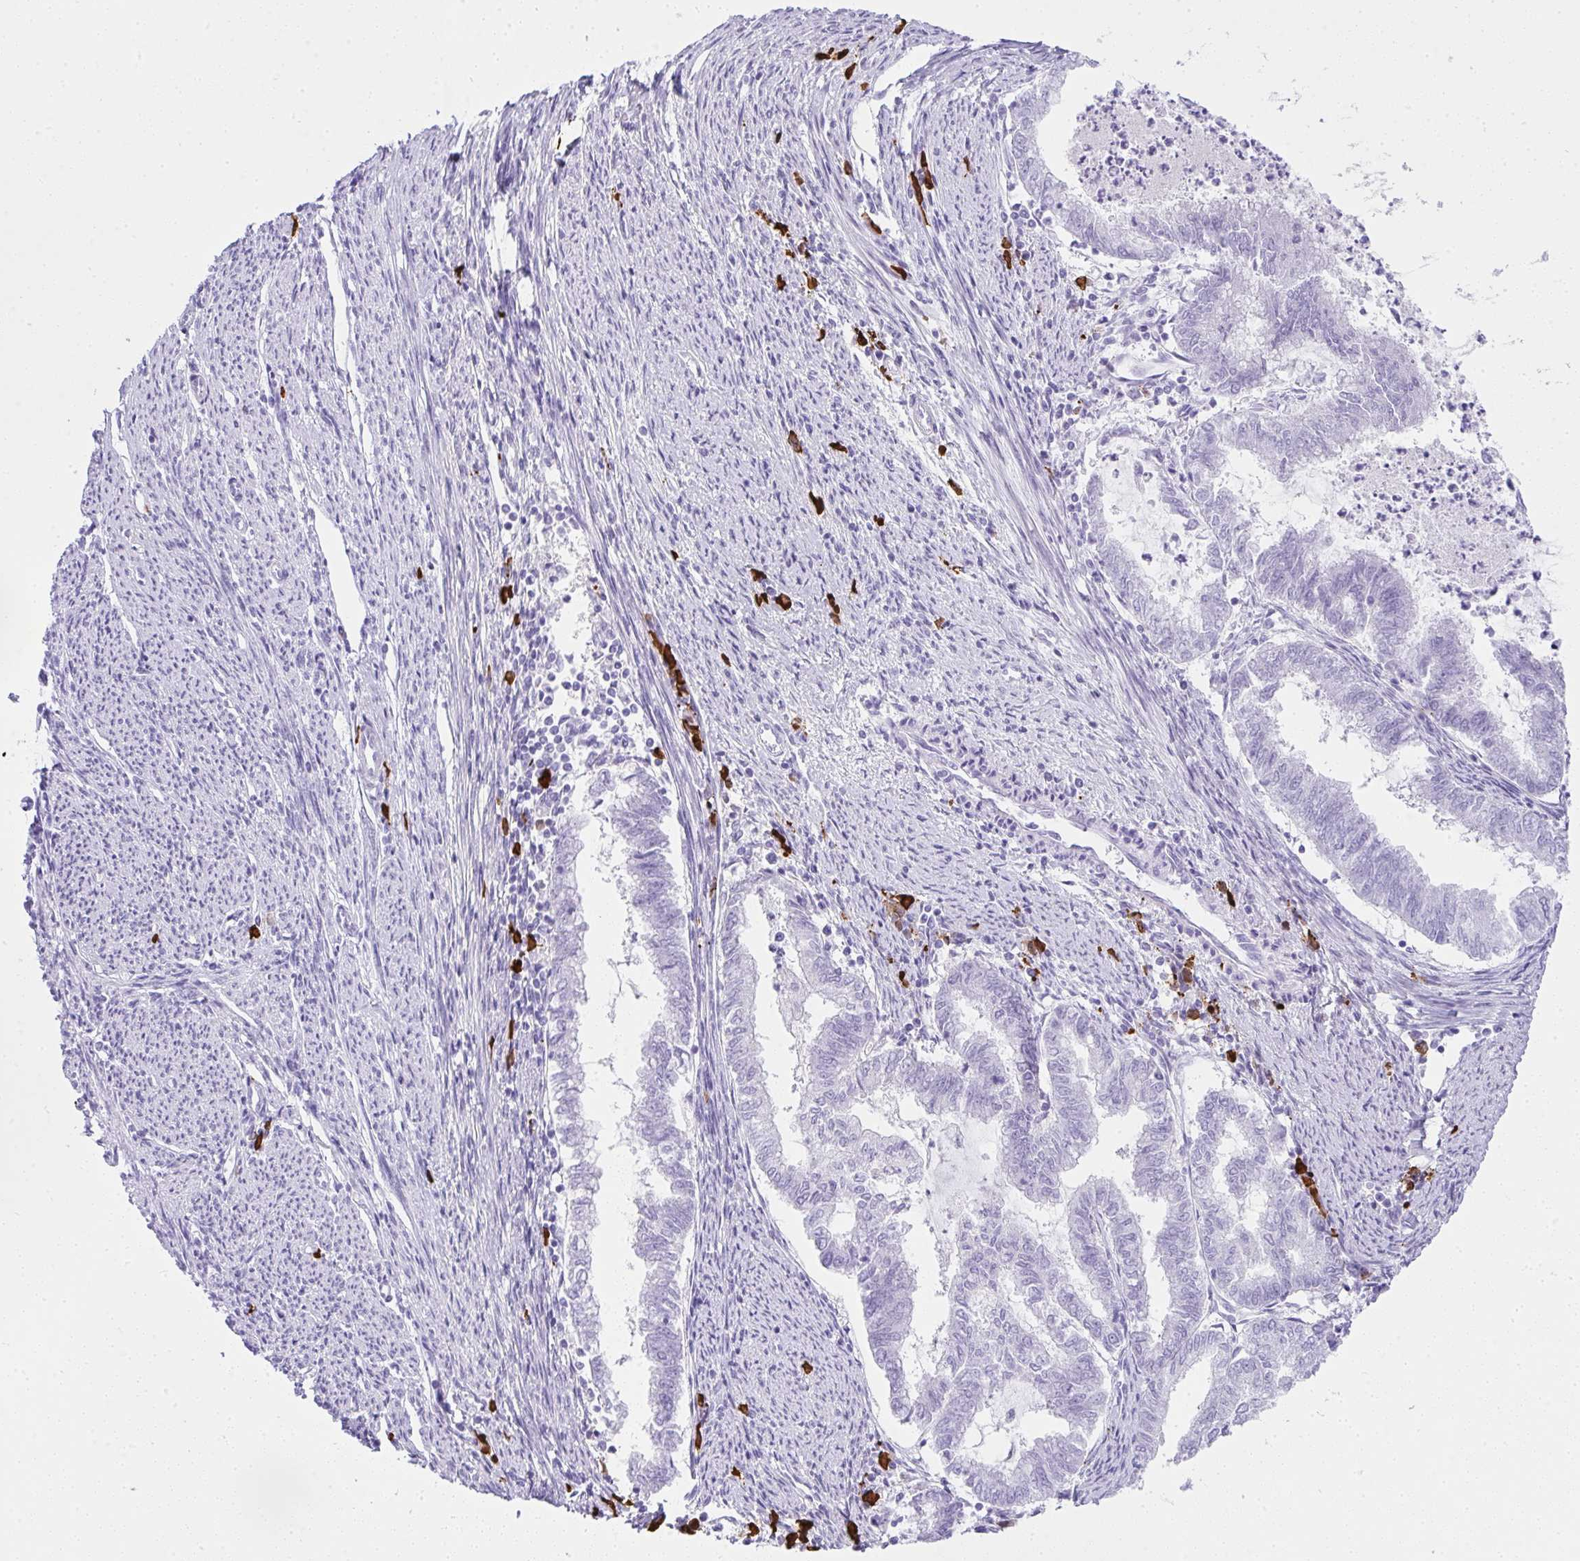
{"staining": {"intensity": "negative", "quantity": "none", "location": "none"}, "tissue": "endometrial cancer", "cell_type": "Tumor cells", "image_type": "cancer", "snomed": [{"axis": "morphology", "description": "Adenocarcinoma, NOS"}, {"axis": "topography", "description": "Endometrium"}], "caption": "Tumor cells show no significant positivity in endometrial adenocarcinoma.", "gene": "CDADC1", "patient": {"sex": "female", "age": 79}}